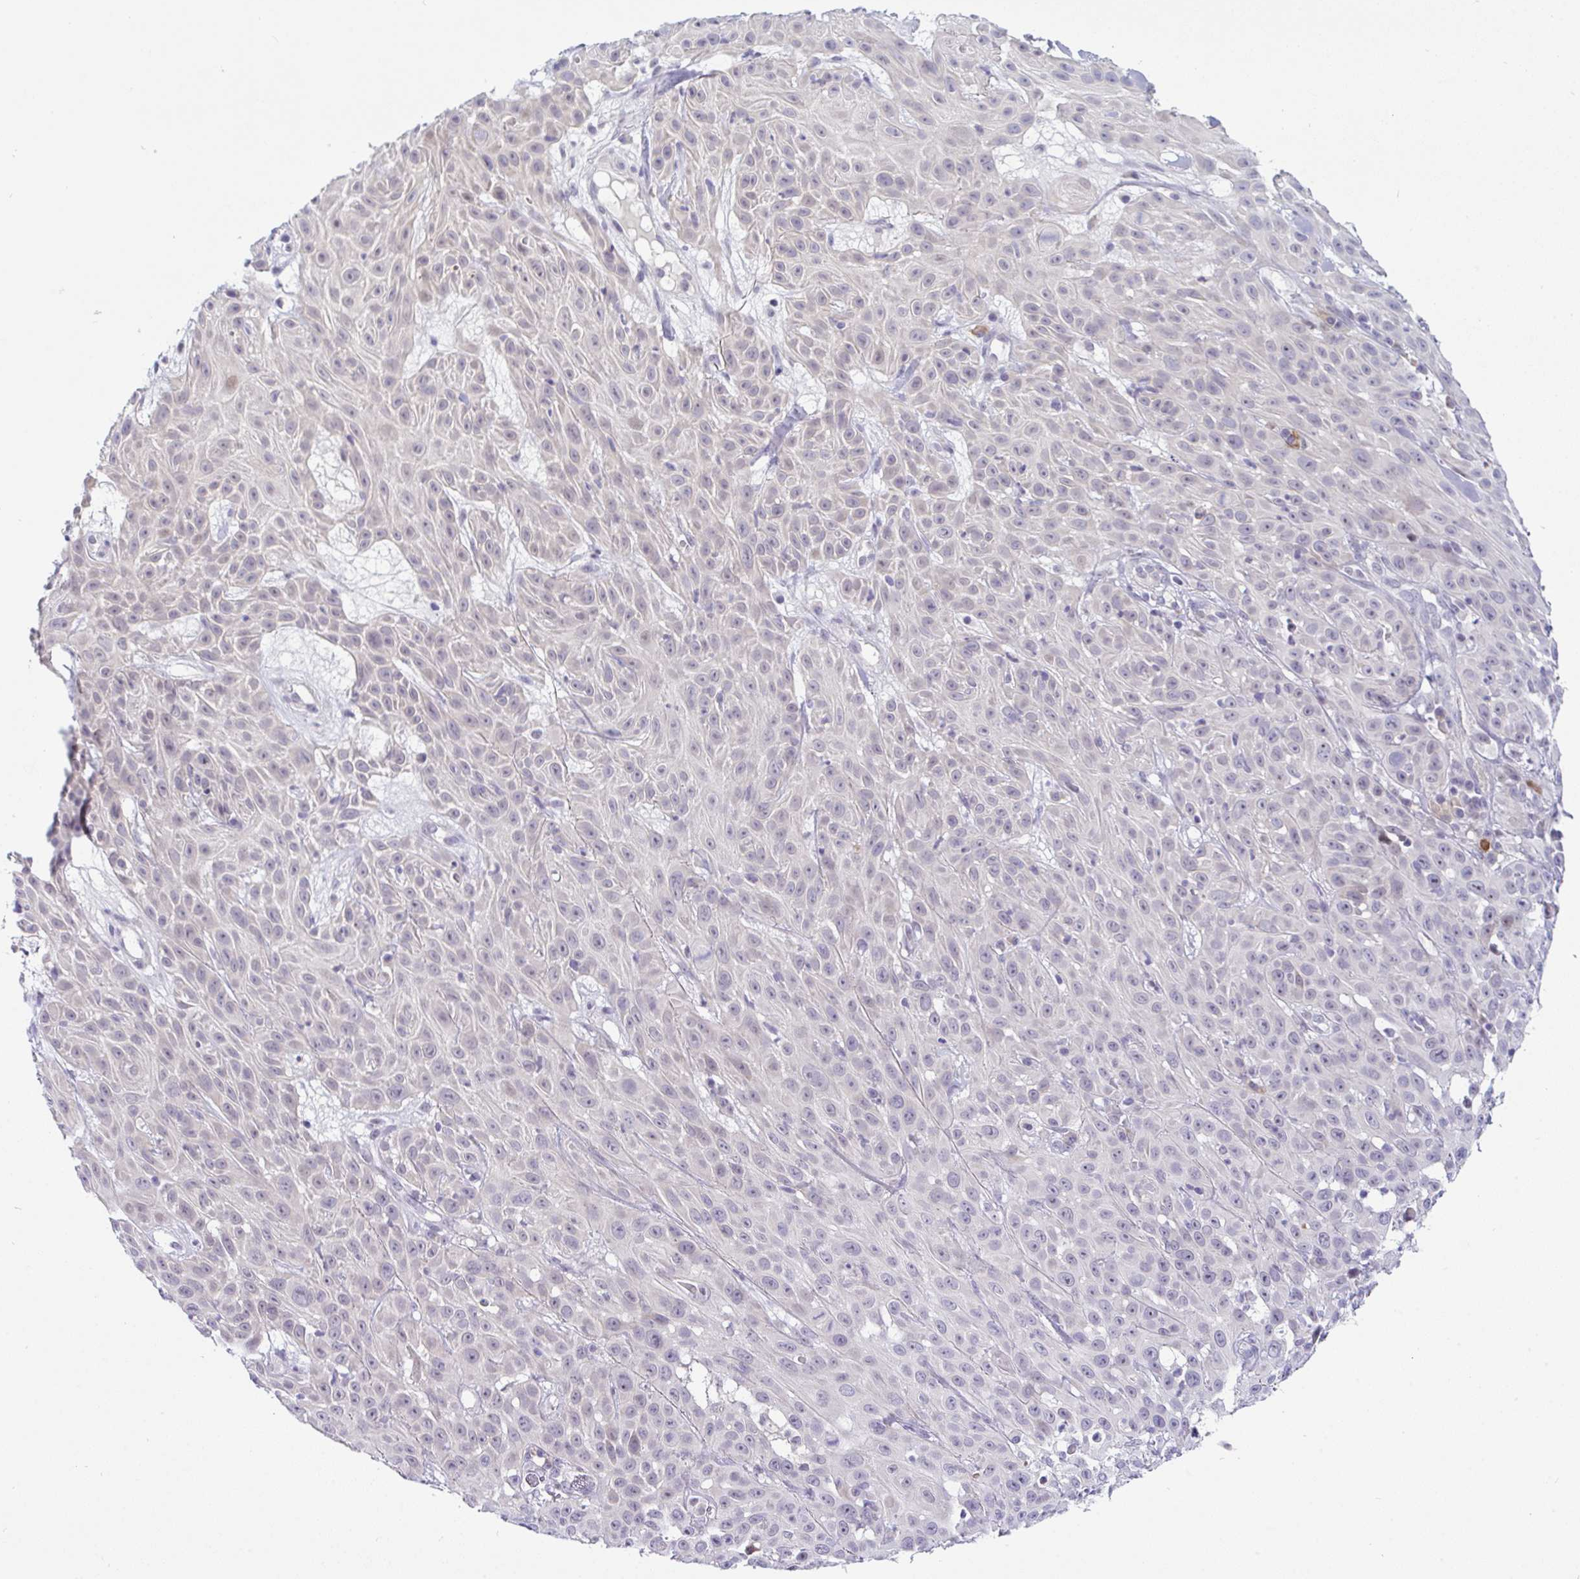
{"staining": {"intensity": "negative", "quantity": "none", "location": "none"}, "tissue": "skin cancer", "cell_type": "Tumor cells", "image_type": "cancer", "snomed": [{"axis": "morphology", "description": "Squamous cell carcinoma, NOS"}, {"axis": "topography", "description": "Skin"}], "caption": "The immunohistochemistry (IHC) histopathology image has no significant staining in tumor cells of squamous cell carcinoma (skin) tissue. The staining was performed using DAB (3,3'-diaminobenzidine) to visualize the protein expression in brown, while the nuclei were stained in blue with hematoxylin (Magnification: 20x).", "gene": "USP35", "patient": {"sex": "male", "age": 82}}